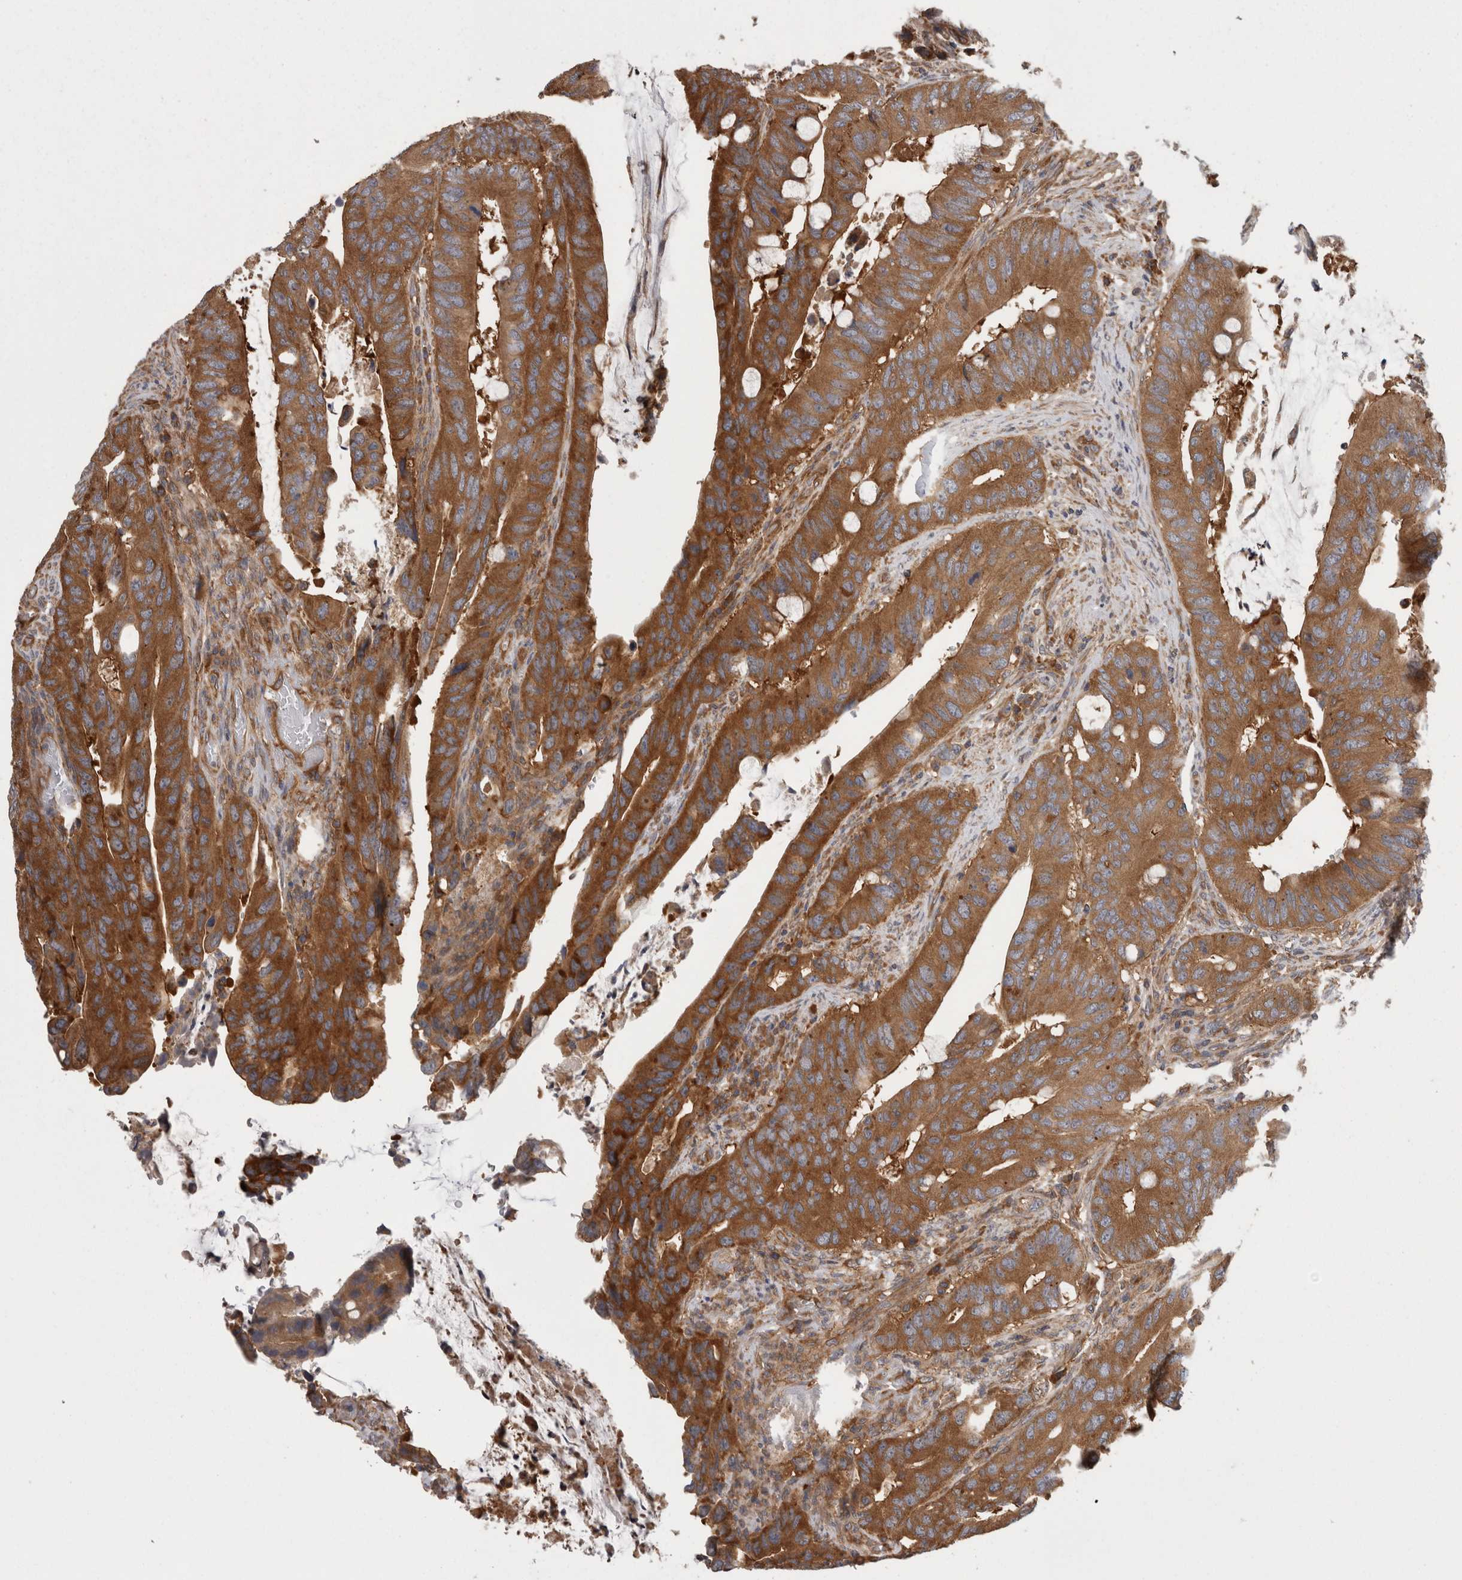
{"staining": {"intensity": "strong", "quantity": ">75%", "location": "cytoplasmic/membranous"}, "tissue": "colorectal cancer", "cell_type": "Tumor cells", "image_type": "cancer", "snomed": [{"axis": "morphology", "description": "Adenocarcinoma, NOS"}, {"axis": "topography", "description": "Colon"}], "caption": "Colorectal cancer (adenocarcinoma) stained for a protein (brown) displays strong cytoplasmic/membranous positive staining in about >75% of tumor cells.", "gene": "SMCR8", "patient": {"sex": "male", "age": 71}}